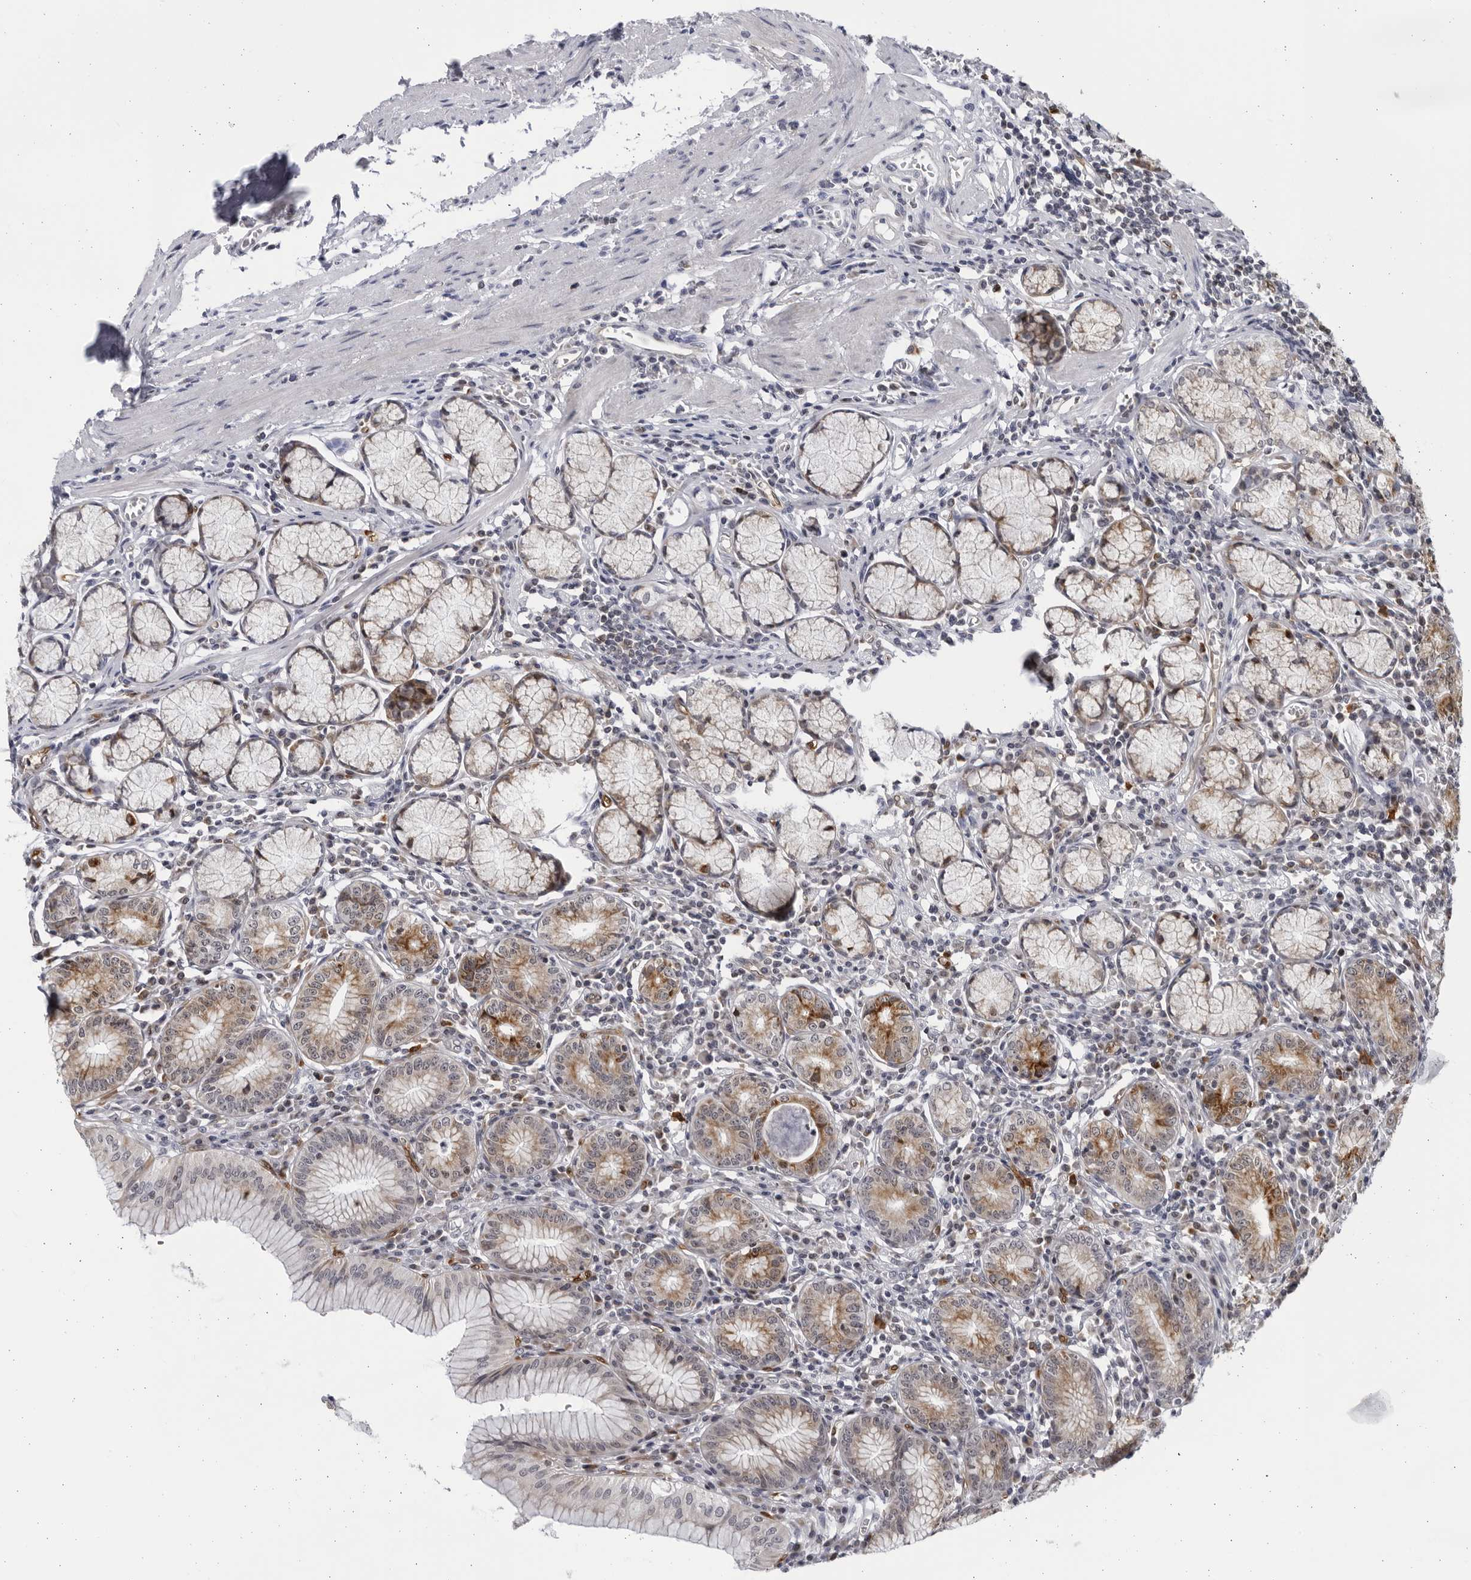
{"staining": {"intensity": "moderate", "quantity": ">75%", "location": "cytoplasmic/membranous,nuclear"}, "tissue": "stomach", "cell_type": "Glandular cells", "image_type": "normal", "snomed": [{"axis": "morphology", "description": "Normal tissue, NOS"}, {"axis": "topography", "description": "Stomach"}], "caption": "Protein staining displays moderate cytoplasmic/membranous,nuclear expression in approximately >75% of glandular cells in benign stomach. (DAB IHC, brown staining for protein, blue staining for nuclei).", "gene": "SLC25A22", "patient": {"sex": "male", "age": 55}}